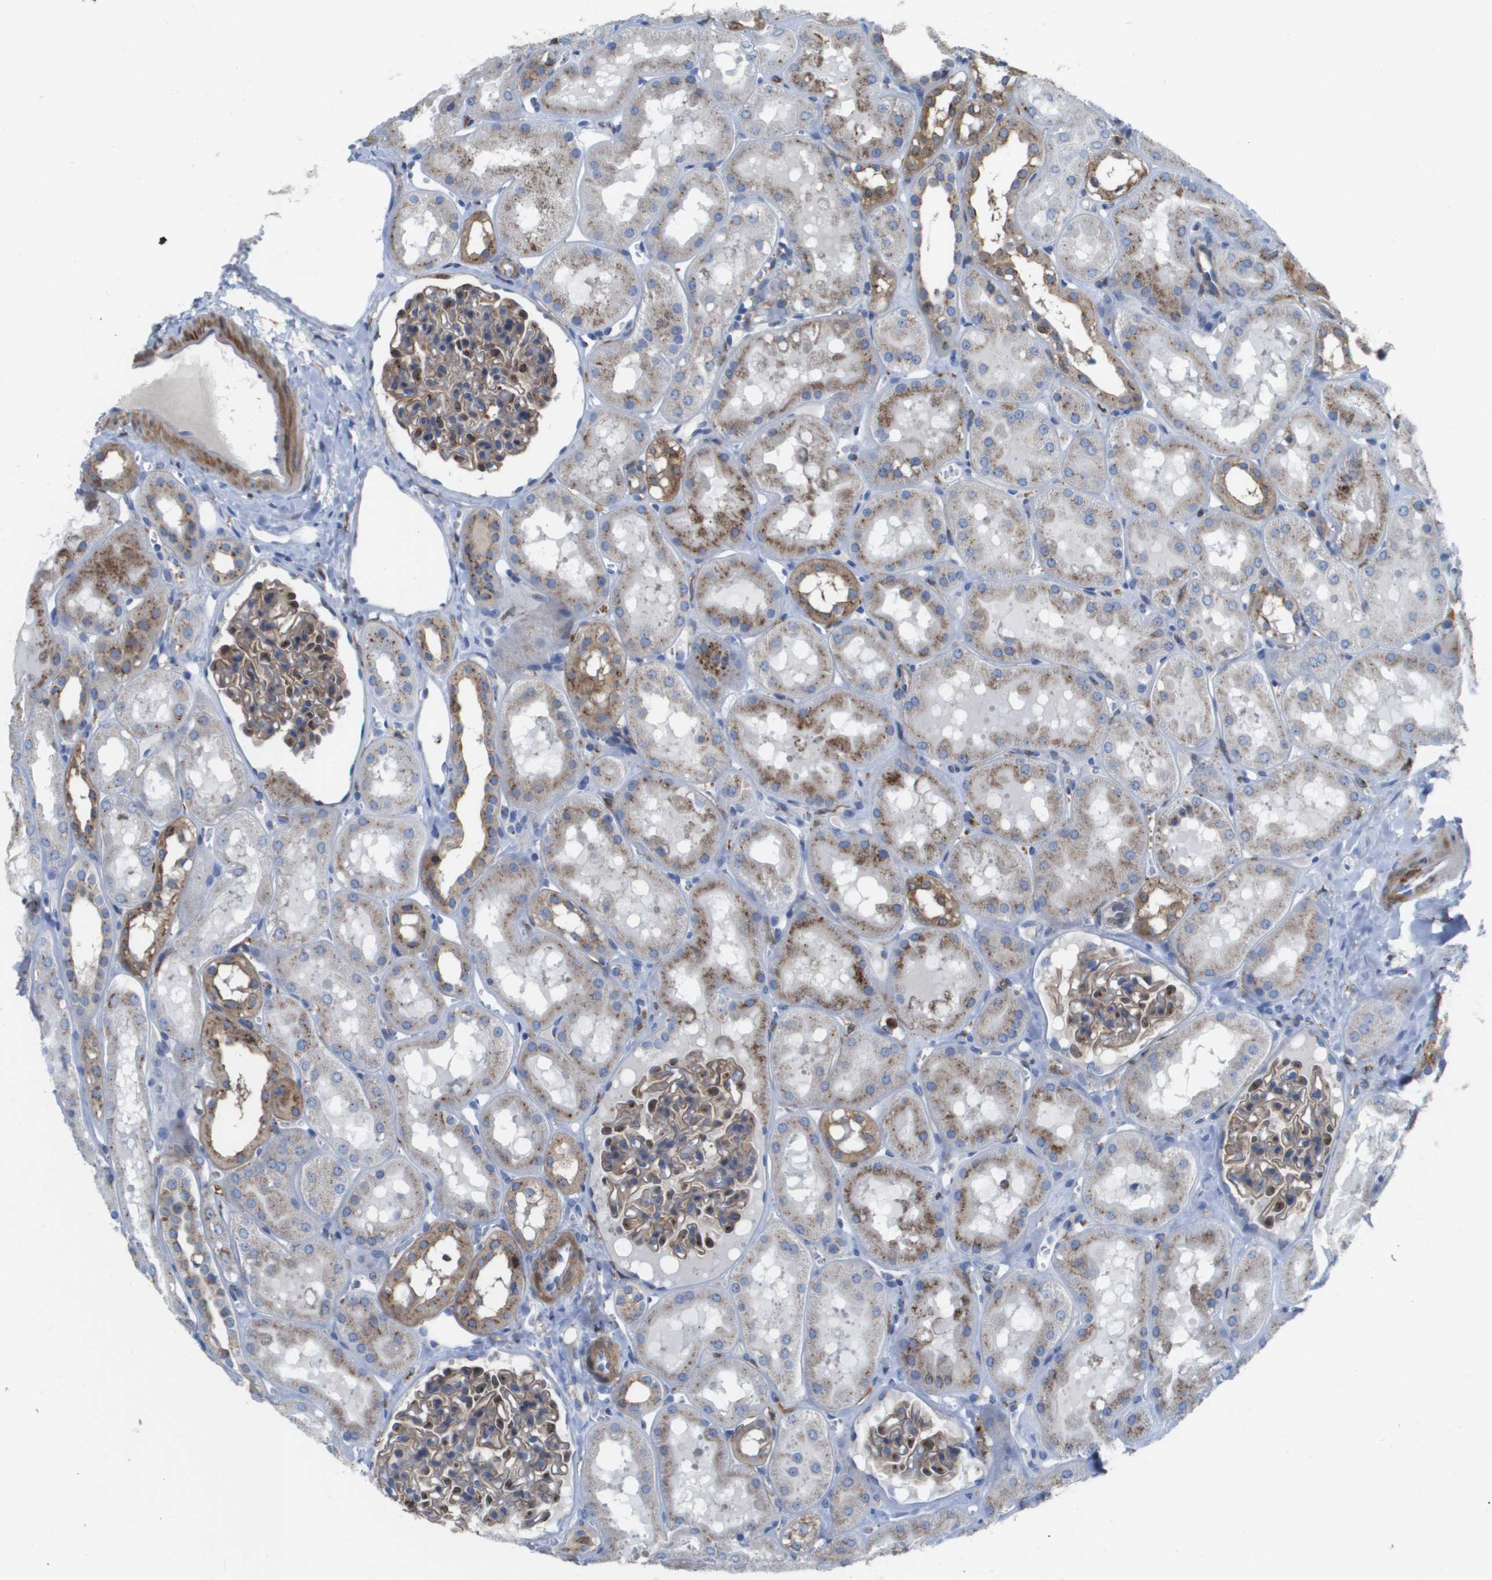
{"staining": {"intensity": "moderate", "quantity": ">75%", "location": "cytoplasmic/membranous"}, "tissue": "kidney", "cell_type": "Cells in glomeruli", "image_type": "normal", "snomed": [{"axis": "morphology", "description": "Normal tissue, NOS"}, {"axis": "topography", "description": "Kidney"}, {"axis": "topography", "description": "Urinary bladder"}], "caption": "Immunohistochemical staining of unremarkable kidney demonstrates medium levels of moderate cytoplasmic/membranous expression in about >75% of cells in glomeruli.", "gene": "SLC37A2", "patient": {"sex": "male", "age": 16}}